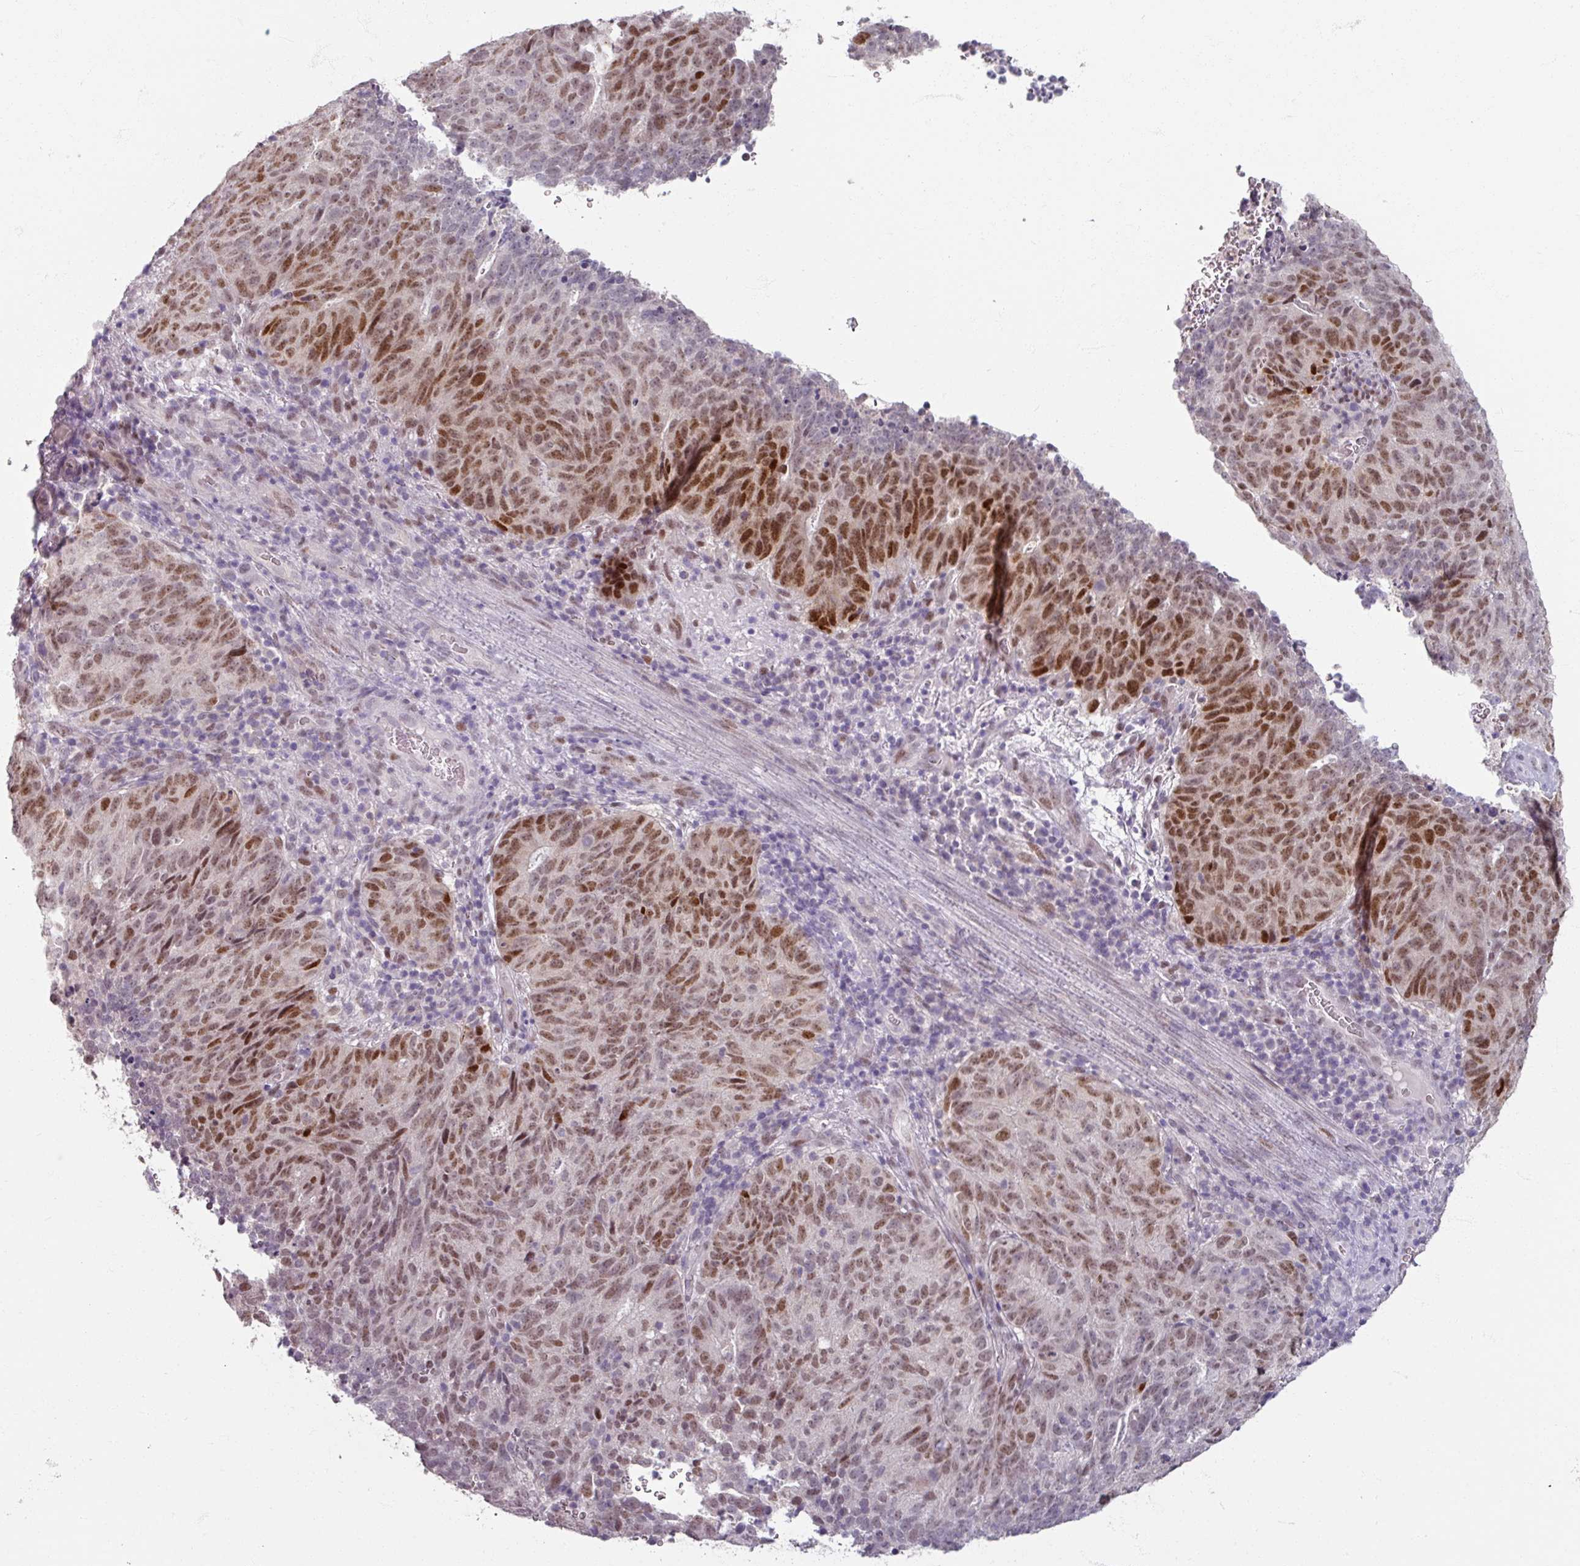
{"staining": {"intensity": "moderate", "quantity": ">75%", "location": "nuclear"}, "tissue": "cervical cancer", "cell_type": "Tumor cells", "image_type": "cancer", "snomed": [{"axis": "morphology", "description": "Adenocarcinoma, NOS"}, {"axis": "topography", "description": "Cervix"}], "caption": "IHC (DAB) staining of human cervical adenocarcinoma exhibits moderate nuclear protein expression in approximately >75% of tumor cells. Using DAB (3,3'-diaminobenzidine) (brown) and hematoxylin (blue) stains, captured at high magnification using brightfield microscopy.", "gene": "SOX11", "patient": {"sex": "female", "age": 38}}